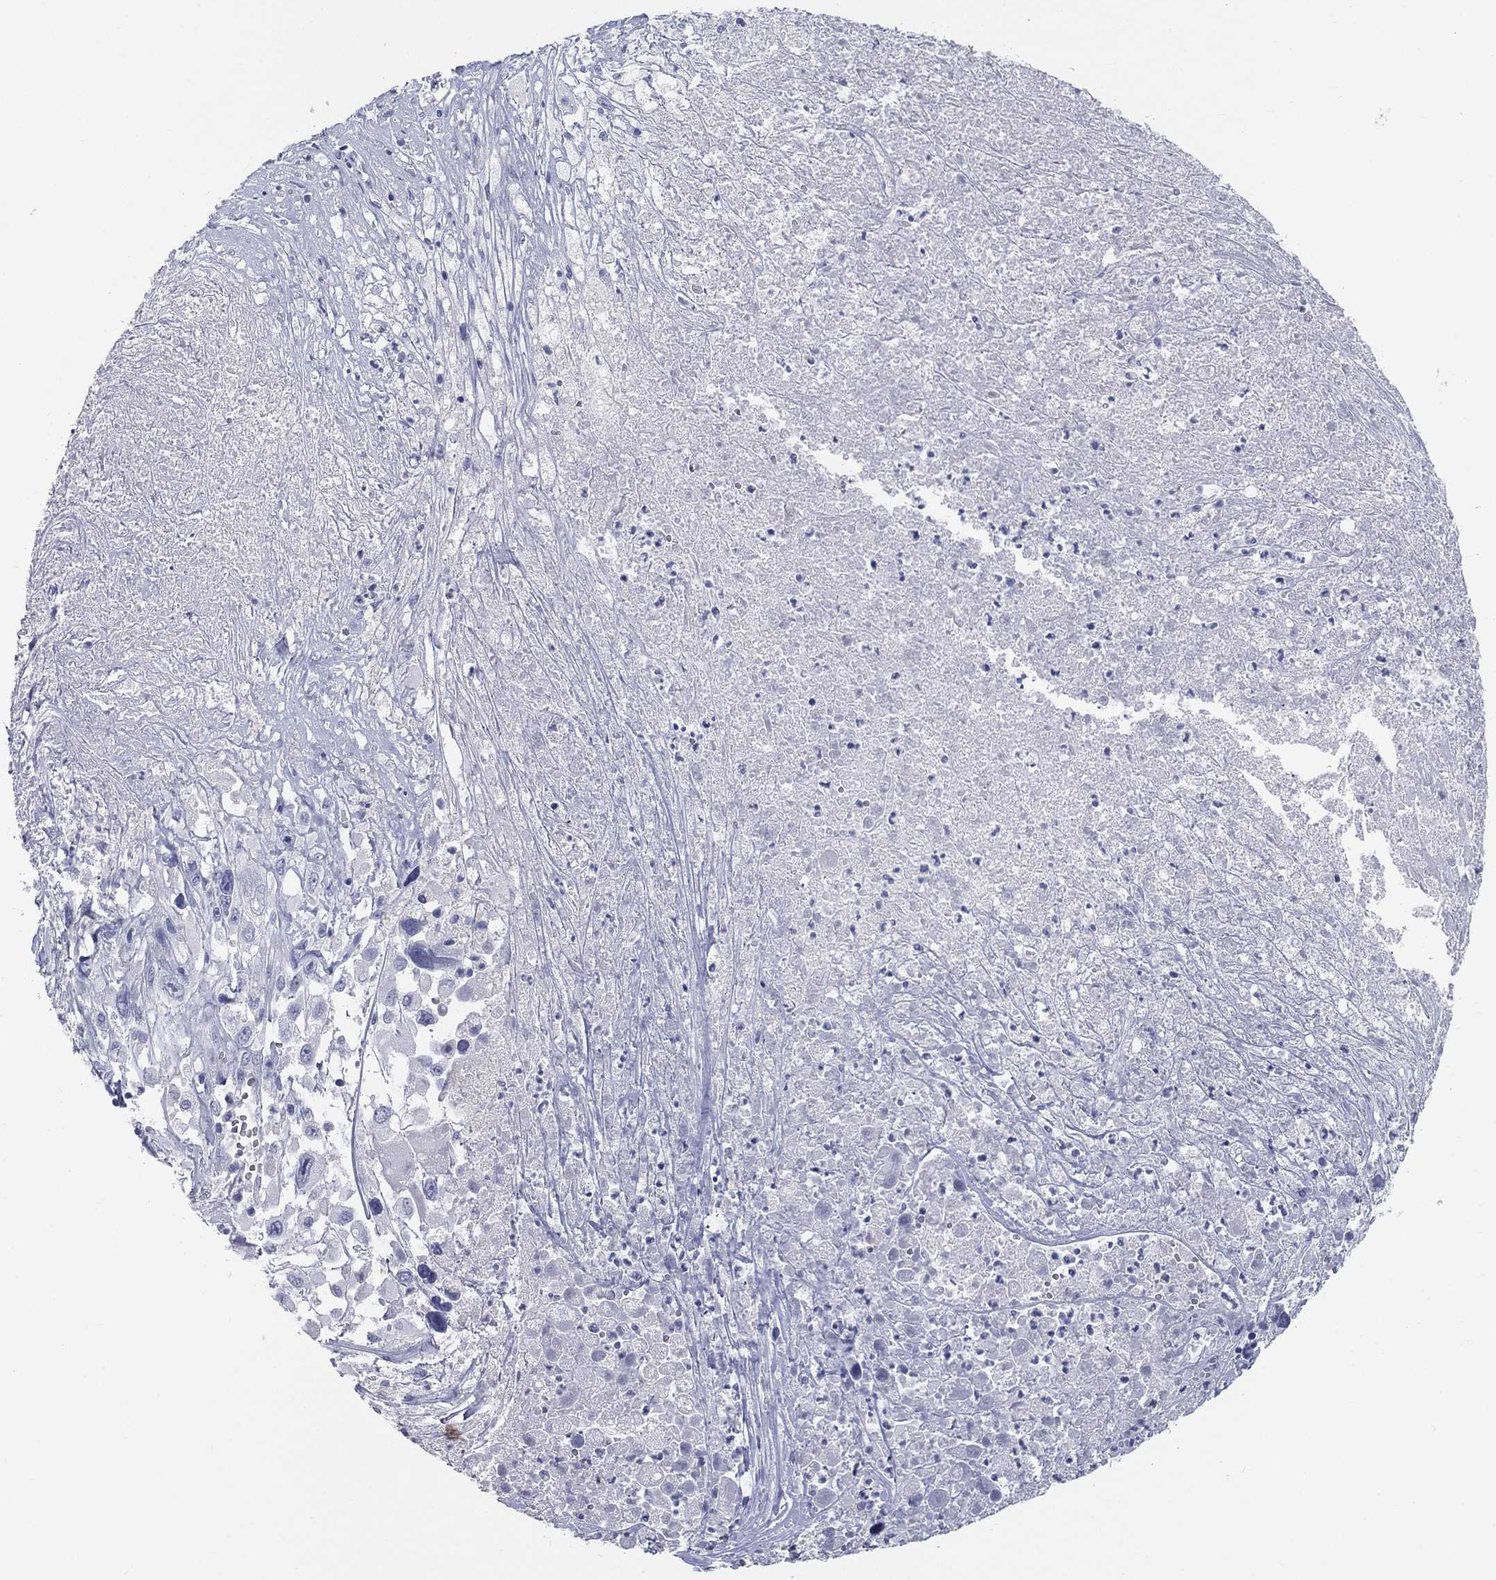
{"staining": {"intensity": "negative", "quantity": "none", "location": "none"}, "tissue": "melanoma", "cell_type": "Tumor cells", "image_type": "cancer", "snomed": [{"axis": "morphology", "description": "Malignant melanoma, Metastatic site"}, {"axis": "topography", "description": "Lymph node"}], "caption": "Protein analysis of malignant melanoma (metastatic site) reveals no significant expression in tumor cells. Brightfield microscopy of IHC stained with DAB (3,3'-diaminobenzidine) (brown) and hematoxylin (blue), captured at high magnification.", "gene": "ELAVL4", "patient": {"sex": "male", "age": 50}}